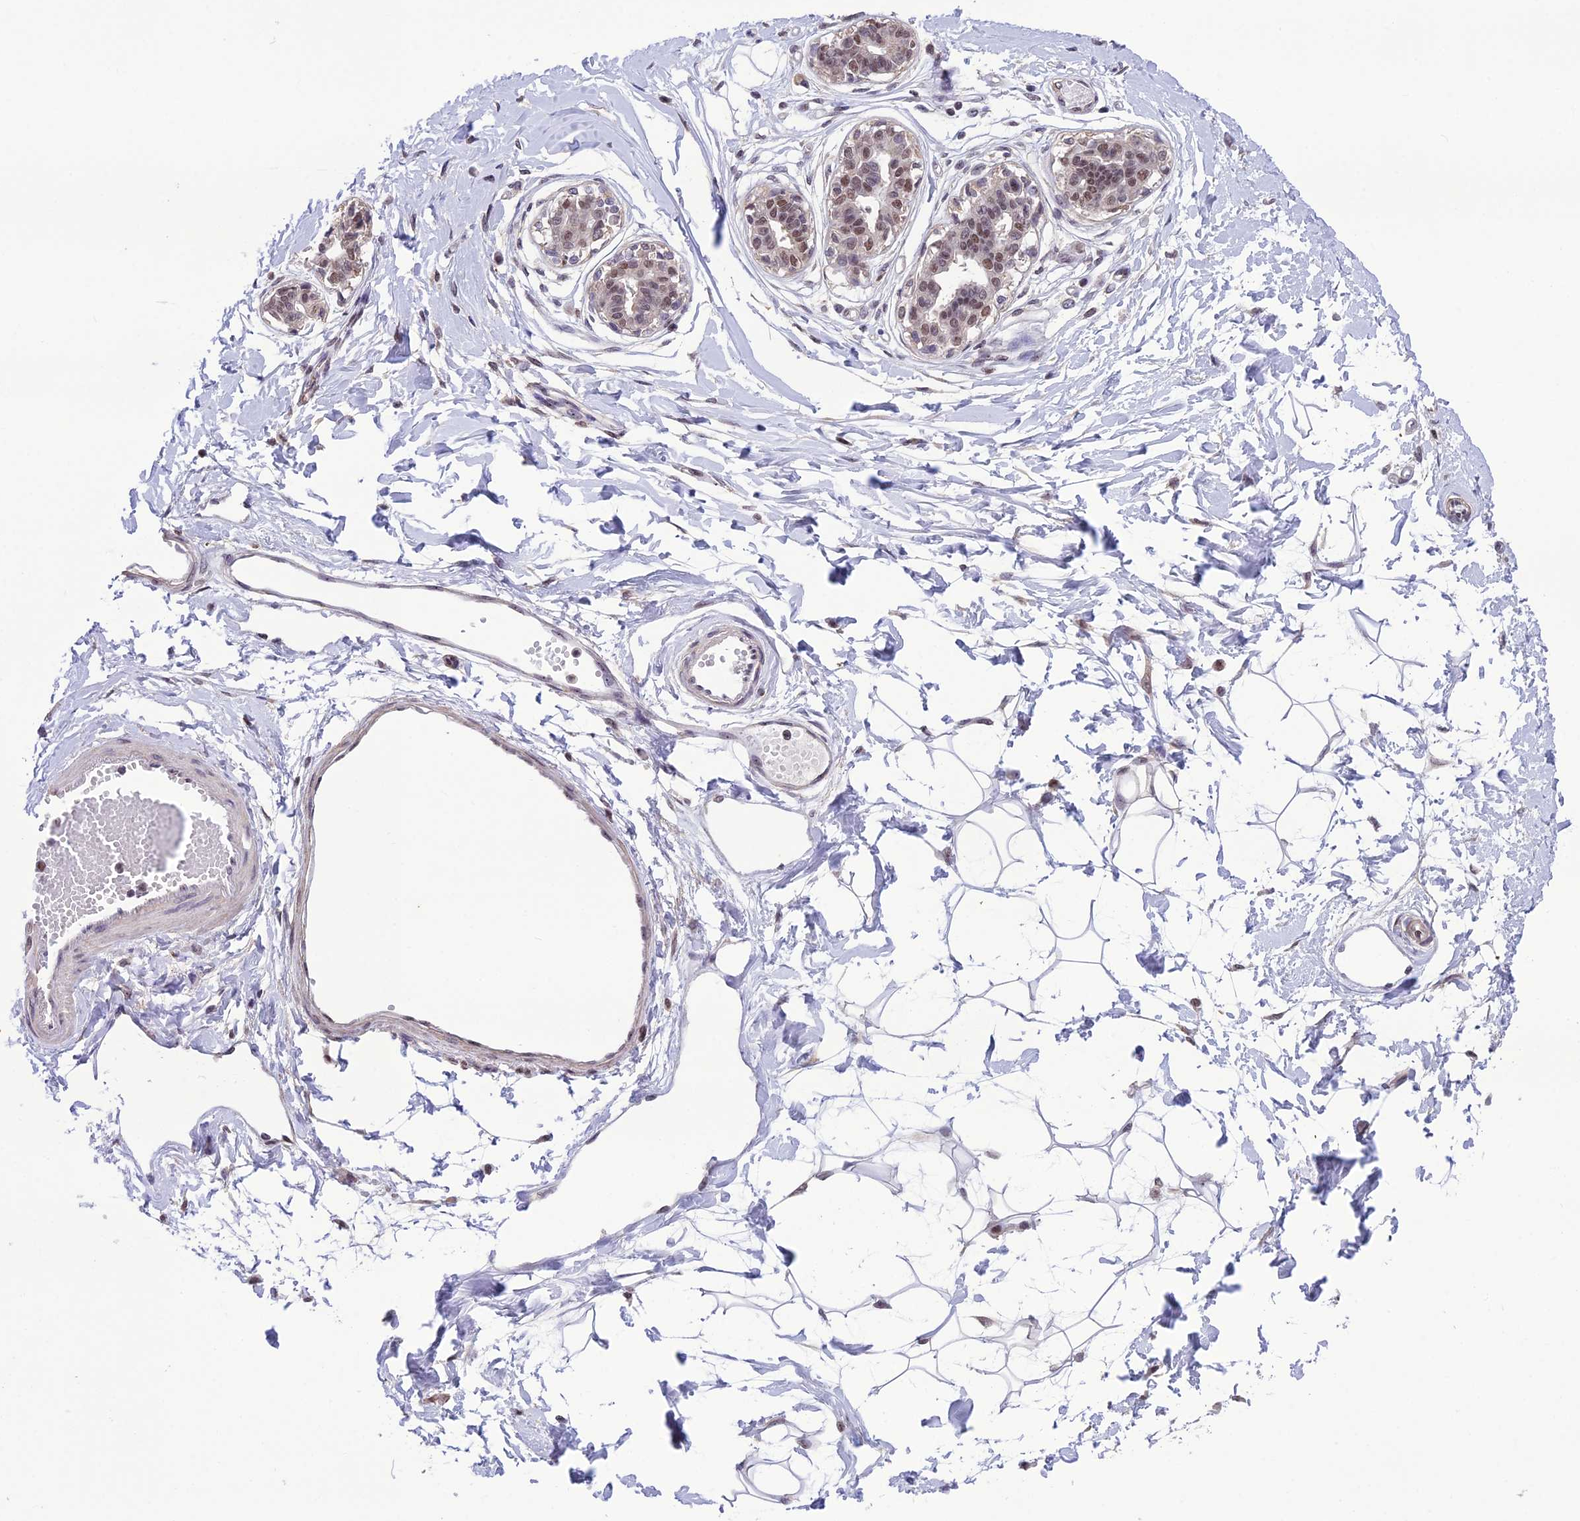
{"staining": {"intensity": "negative", "quantity": "none", "location": "none"}, "tissue": "breast", "cell_type": "Adipocytes", "image_type": "normal", "snomed": [{"axis": "morphology", "description": "Normal tissue, NOS"}, {"axis": "topography", "description": "Breast"}], "caption": "IHC histopathology image of normal breast stained for a protein (brown), which displays no positivity in adipocytes.", "gene": "MIS12", "patient": {"sex": "female", "age": 45}}